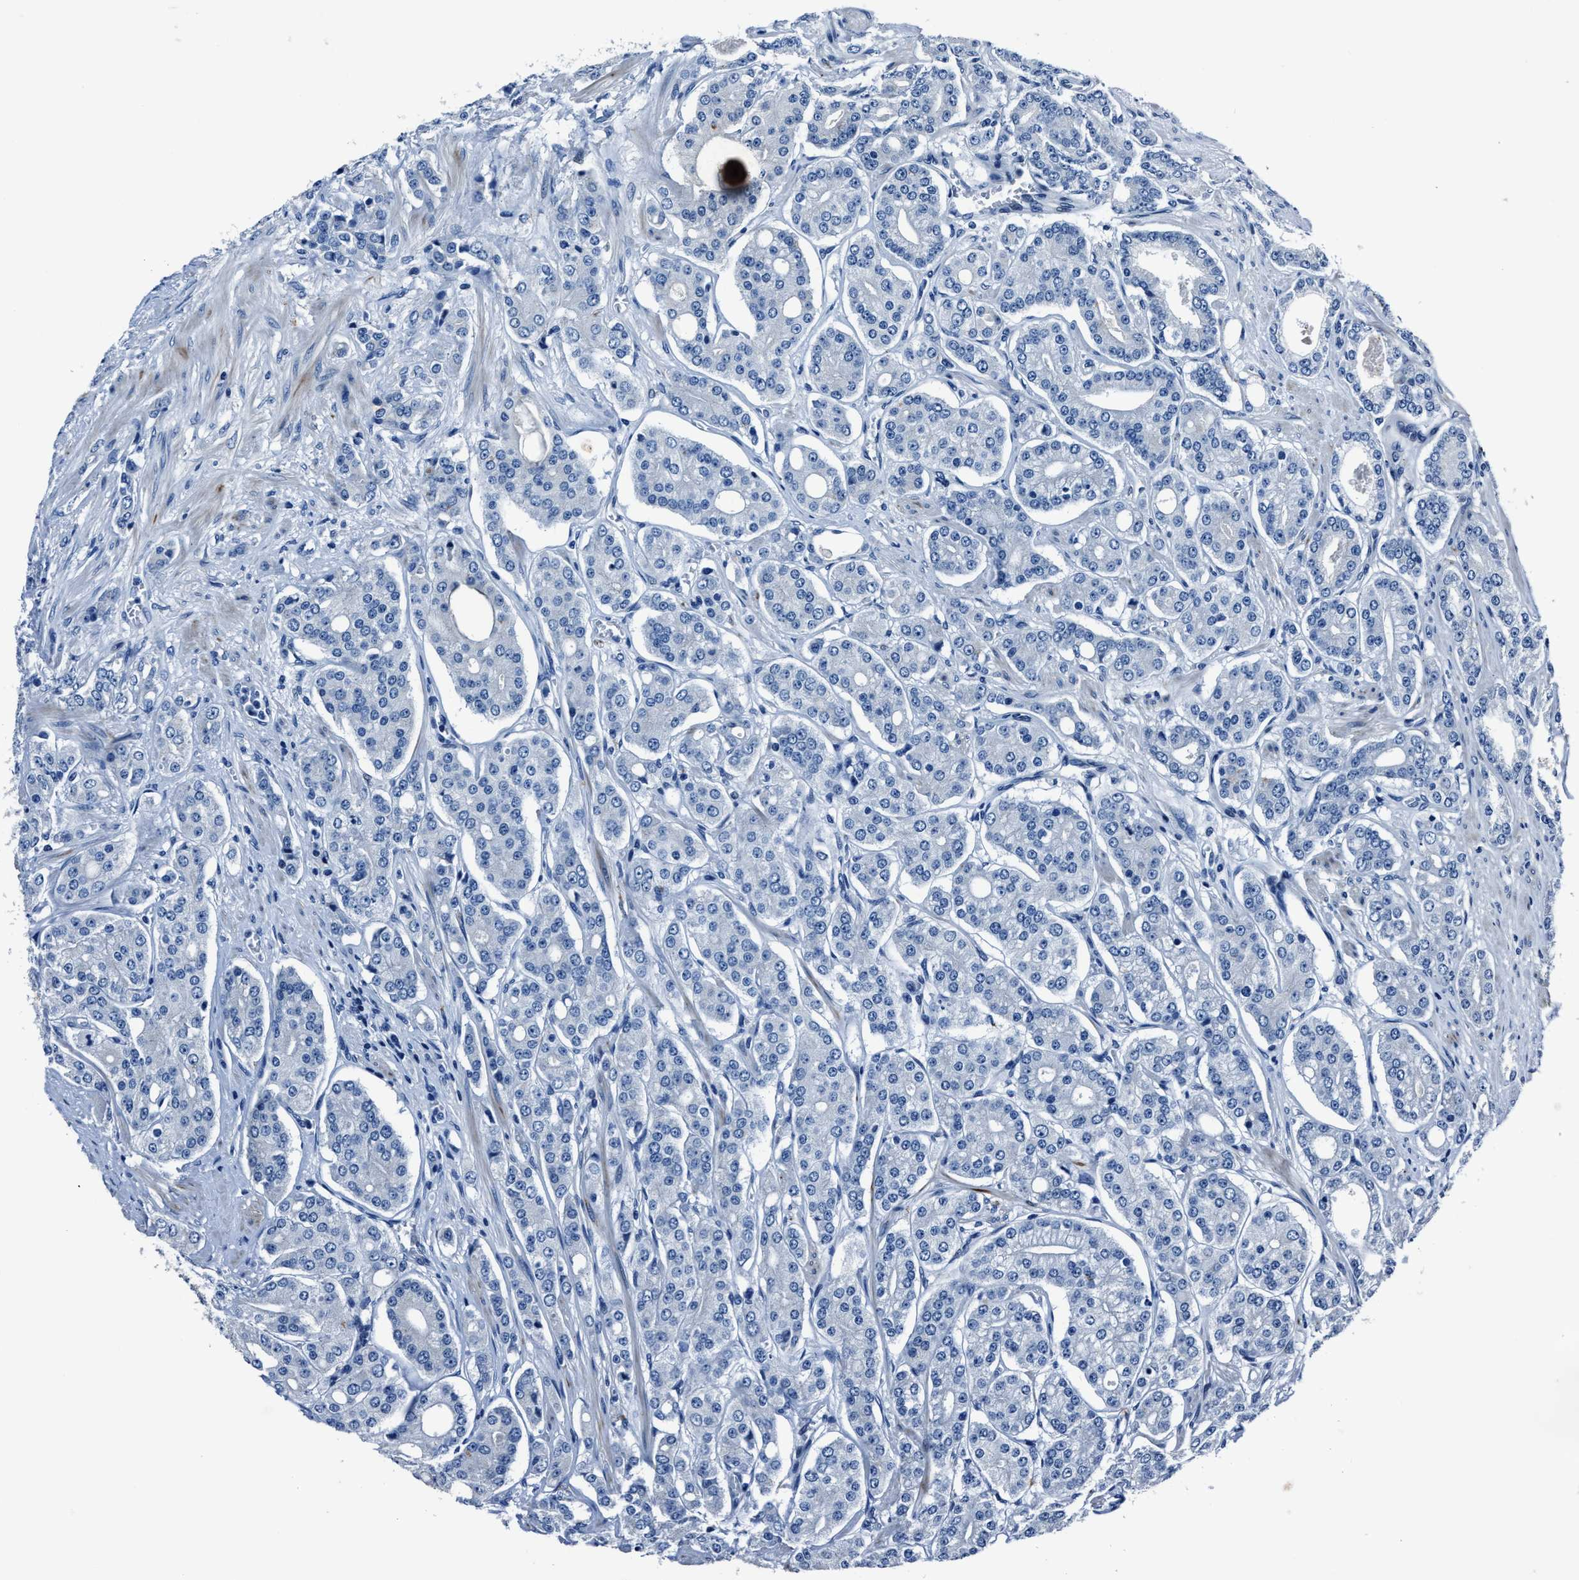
{"staining": {"intensity": "negative", "quantity": "none", "location": "none"}, "tissue": "prostate cancer", "cell_type": "Tumor cells", "image_type": "cancer", "snomed": [{"axis": "morphology", "description": "Adenocarcinoma, High grade"}, {"axis": "topography", "description": "Prostate"}], "caption": "A high-resolution histopathology image shows immunohistochemistry staining of high-grade adenocarcinoma (prostate), which shows no significant expression in tumor cells. The staining was performed using DAB (3,3'-diaminobenzidine) to visualize the protein expression in brown, while the nuclei were stained in blue with hematoxylin (Magnification: 20x).", "gene": "NACAD", "patient": {"sex": "male", "age": 71}}